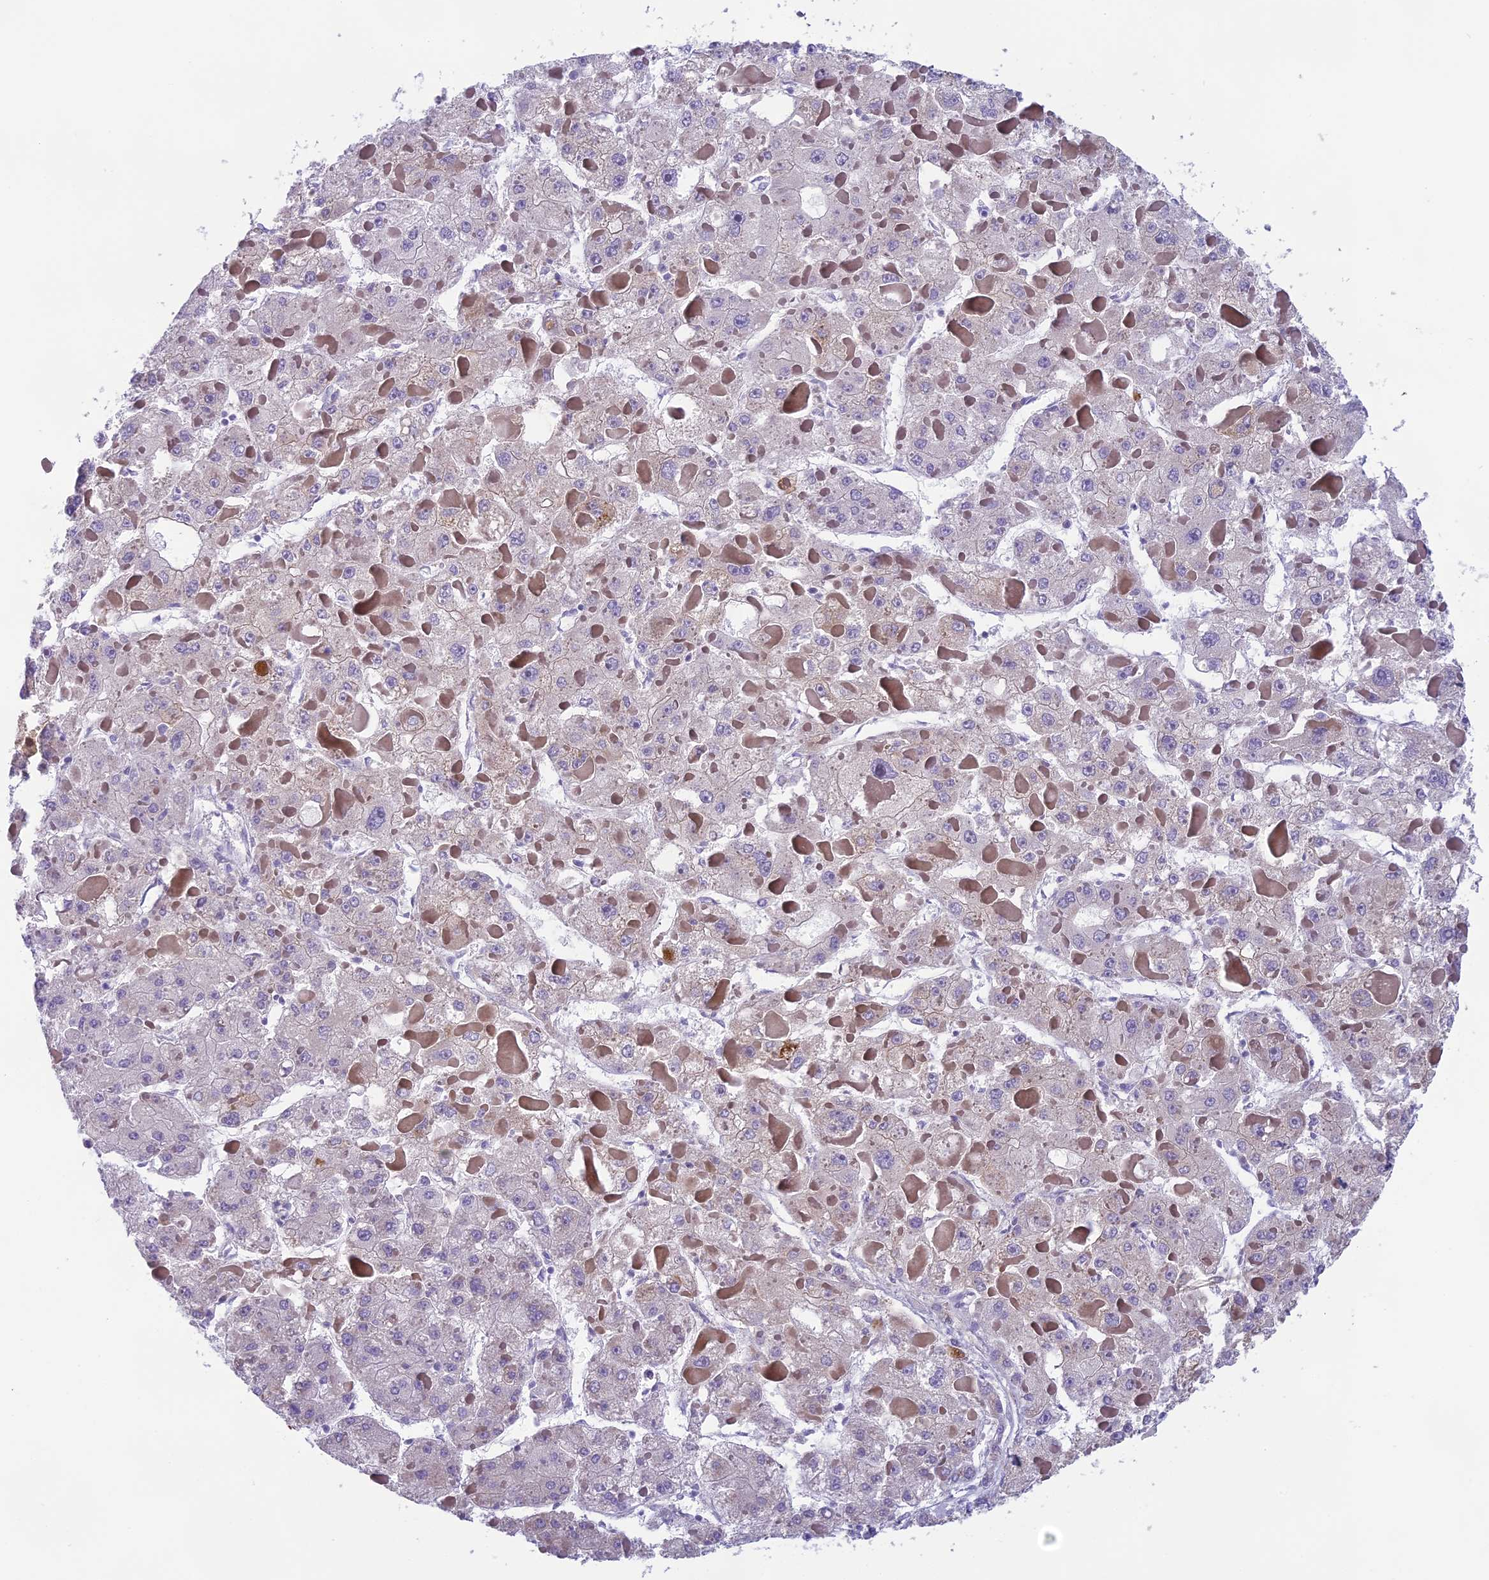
{"staining": {"intensity": "negative", "quantity": "none", "location": "none"}, "tissue": "liver cancer", "cell_type": "Tumor cells", "image_type": "cancer", "snomed": [{"axis": "morphology", "description": "Carcinoma, Hepatocellular, NOS"}, {"axis": "topography", "description": "Liver"}], "caption": "A micrograph of hepatocellular carcinoma (liver) stained for a protein displays no brown staining in tumor cells. Brightfield microscopy of immunohistochemistry stained with DAB (3,3'-diaminobenzidine) (brown) and hematoxylin (blue), captured at high magnification.", "gene": "ARHGEF37", "patient": {"sex": "female", "age": 73}}